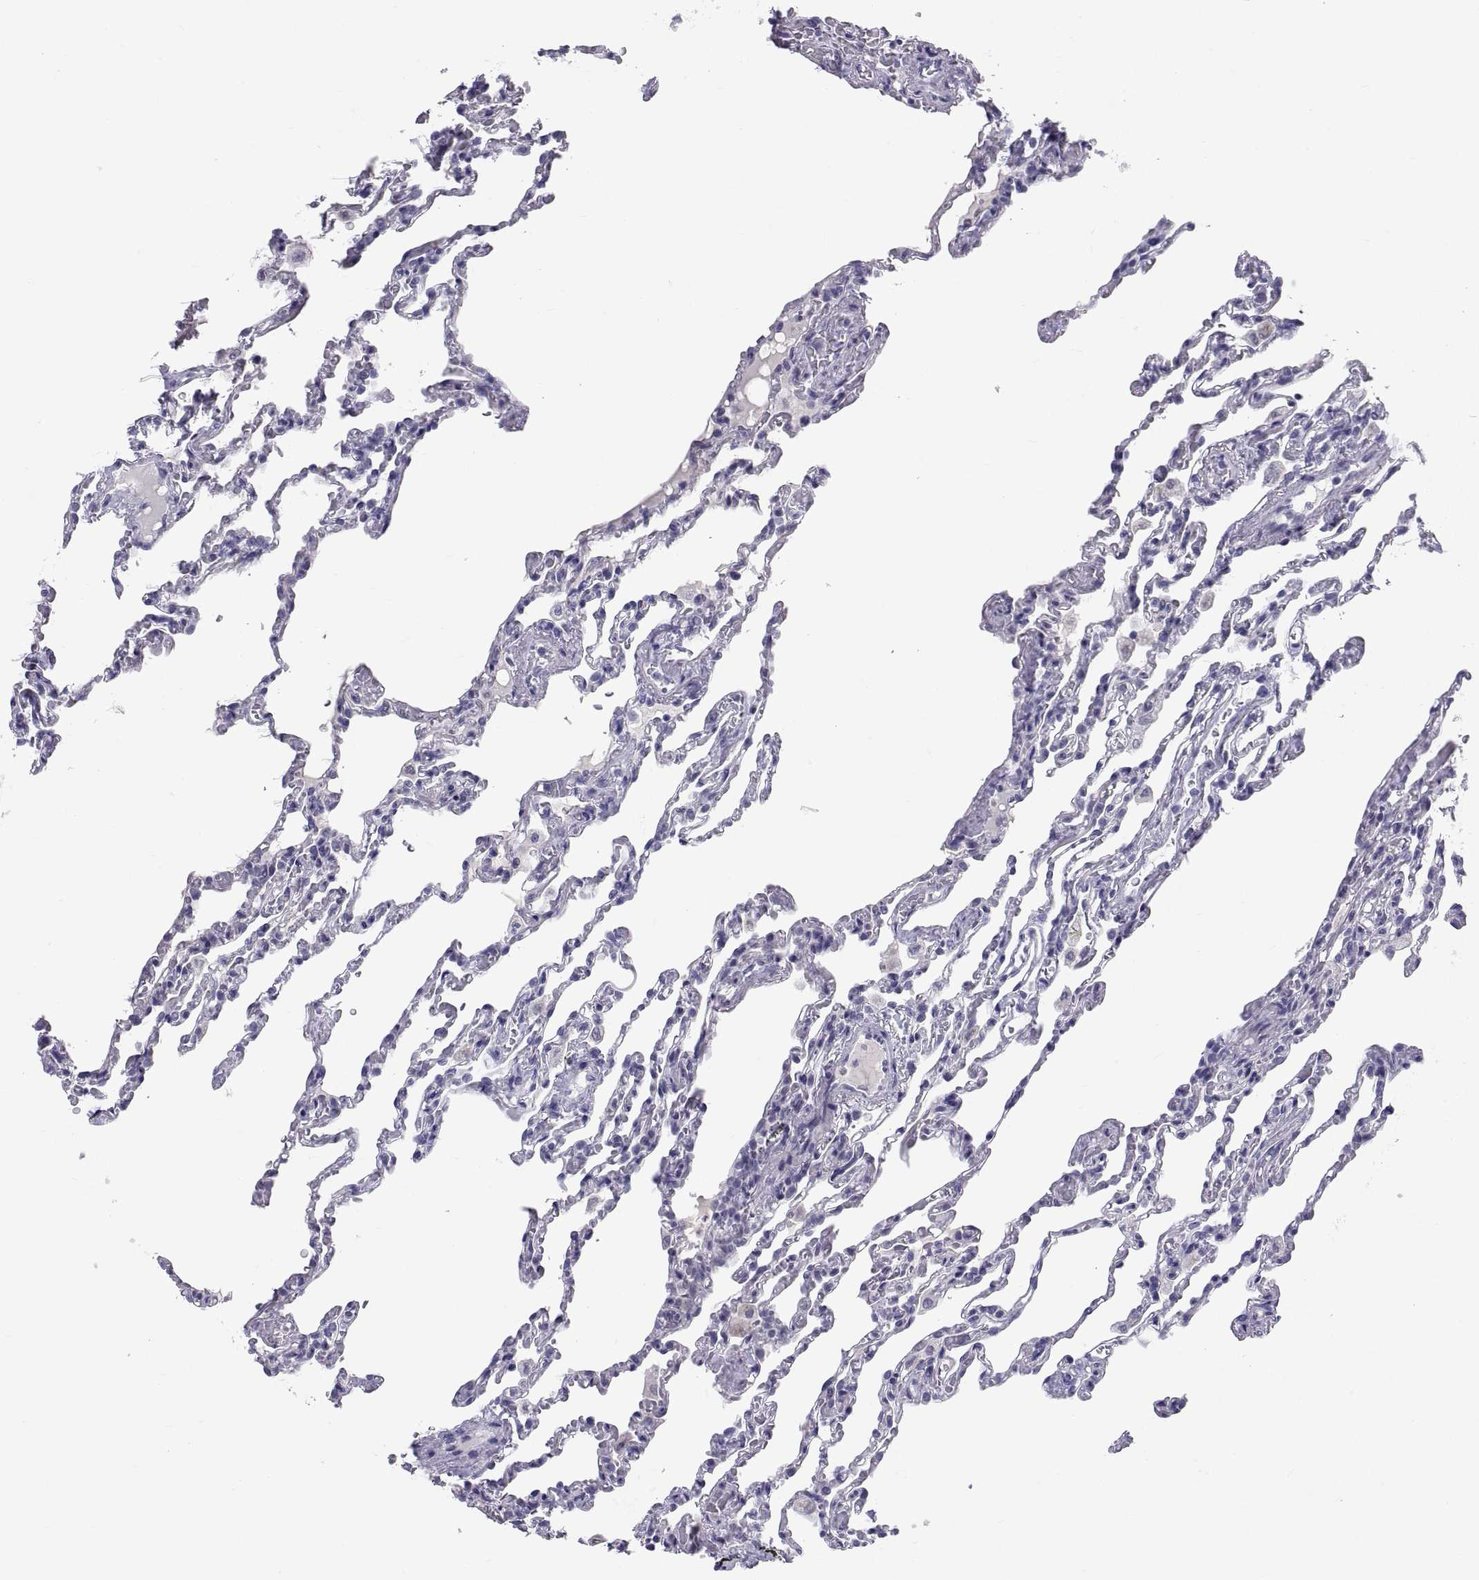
{"staining": {"intensity": "negative", "quantity": "none", "location": "none"}, "tissue": "lung", "cell_type": "Alveolar cells", "image_type": "normal", "snomed": [{"axis": "morphology", "description": "Normal tissue, NOS"}, {"axis": "topography", "description": "Lung"}], "caption": "The histopathology image shows no staining of alveolar cells in benign lung.", "gene": "TEX13A", "patient": {"sex": "female", "age": 43}}